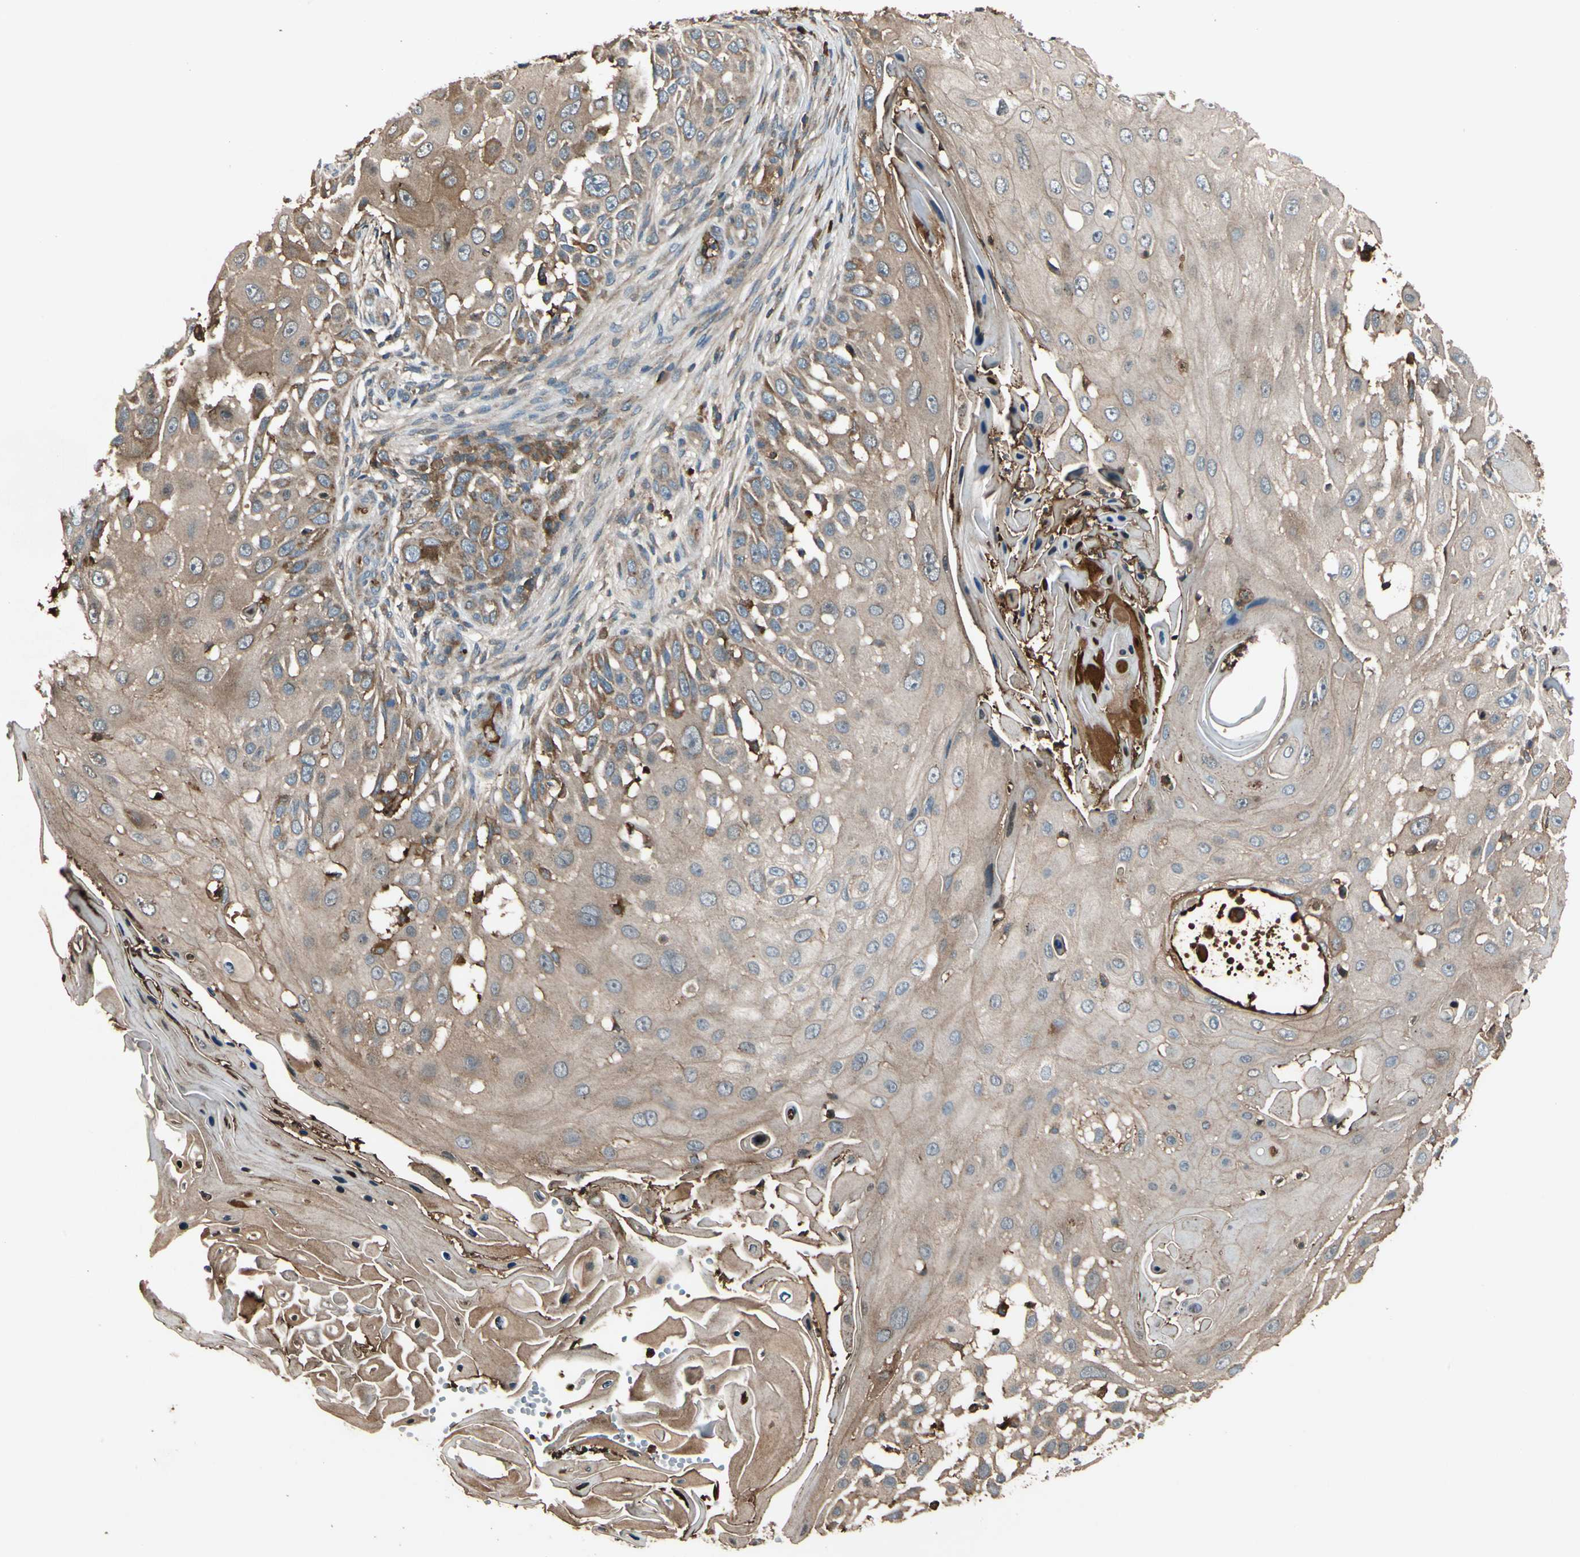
{"staining": {"intensity": "weak", "quantity": ">75%", "location": "cytoplasmic/membranous"}, "tissue": "skin cancer", "cell_type": "Tumor cells", "image_type": "cancer", "snomed": [{"axis": "morphology", "description": "Squamous cell carcinoma, NOS"}, {"axis": "topography", "description": "Skin"}], "caption": "Squamous cell carcinoma (skin) stained with a brown dye shows weak cytoplasmic/membranous positive positivity in approximately >75% of tumor cells.", "gene": "STX11", "patient": {"sex": "female", "age": 44}}